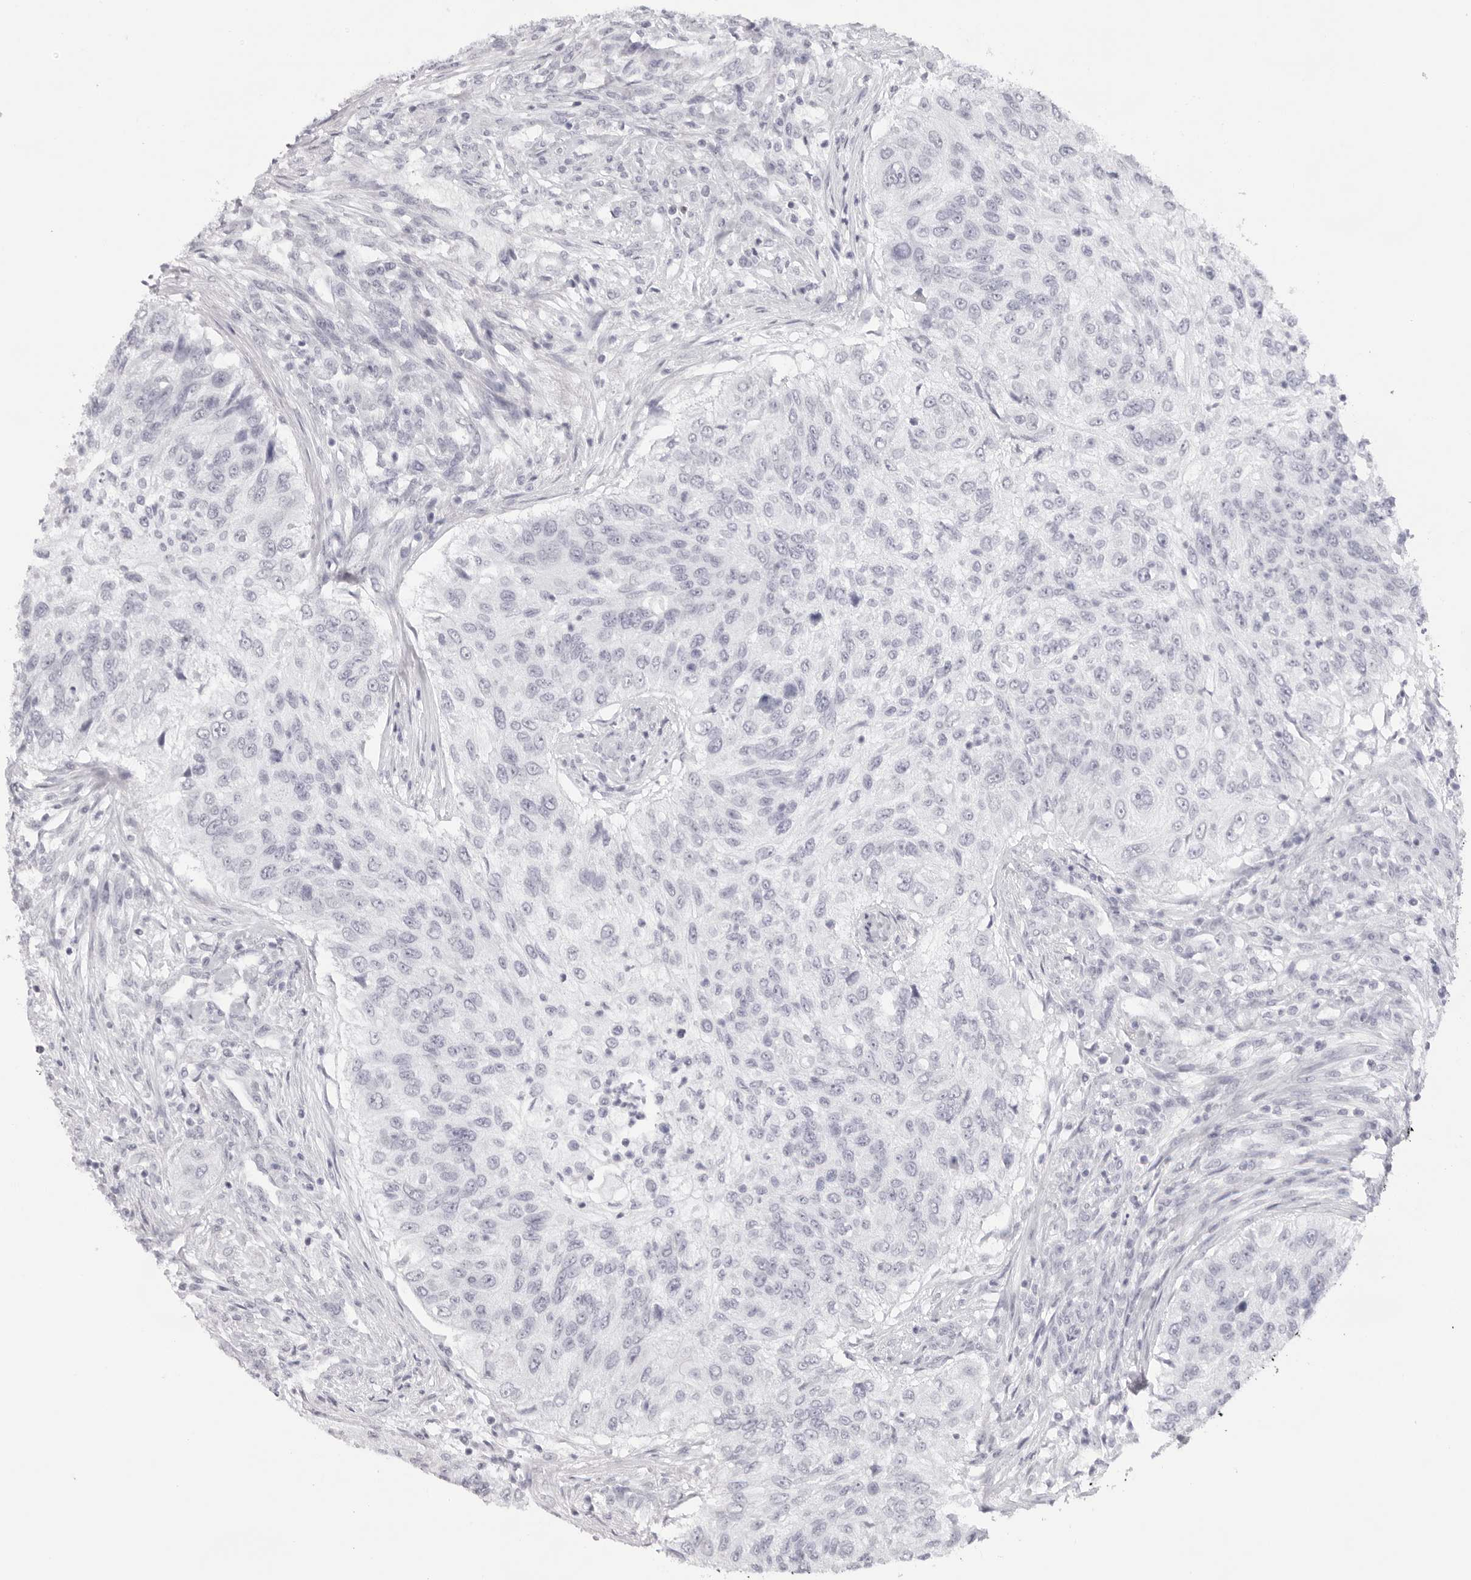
{"staining": {"intensity": "negative", "quantity": "none", "location": "none"}, "tissue": "urothelial cancer", "cell_type": "Tumor cells", "image_type": "cancer", "snomed": [{"axis": "morphology", "description": "Urothelial carcinoma, High grade"}, {"axis": "topography", "description": "Urinary bladder"}], "caption": "High-grade urothelial carcinoma was stained to show a protein in brown. There is no significant positivity in tumor cells.", "gene": "KLK12", "patient": {"sex": "female", "age": 60}}